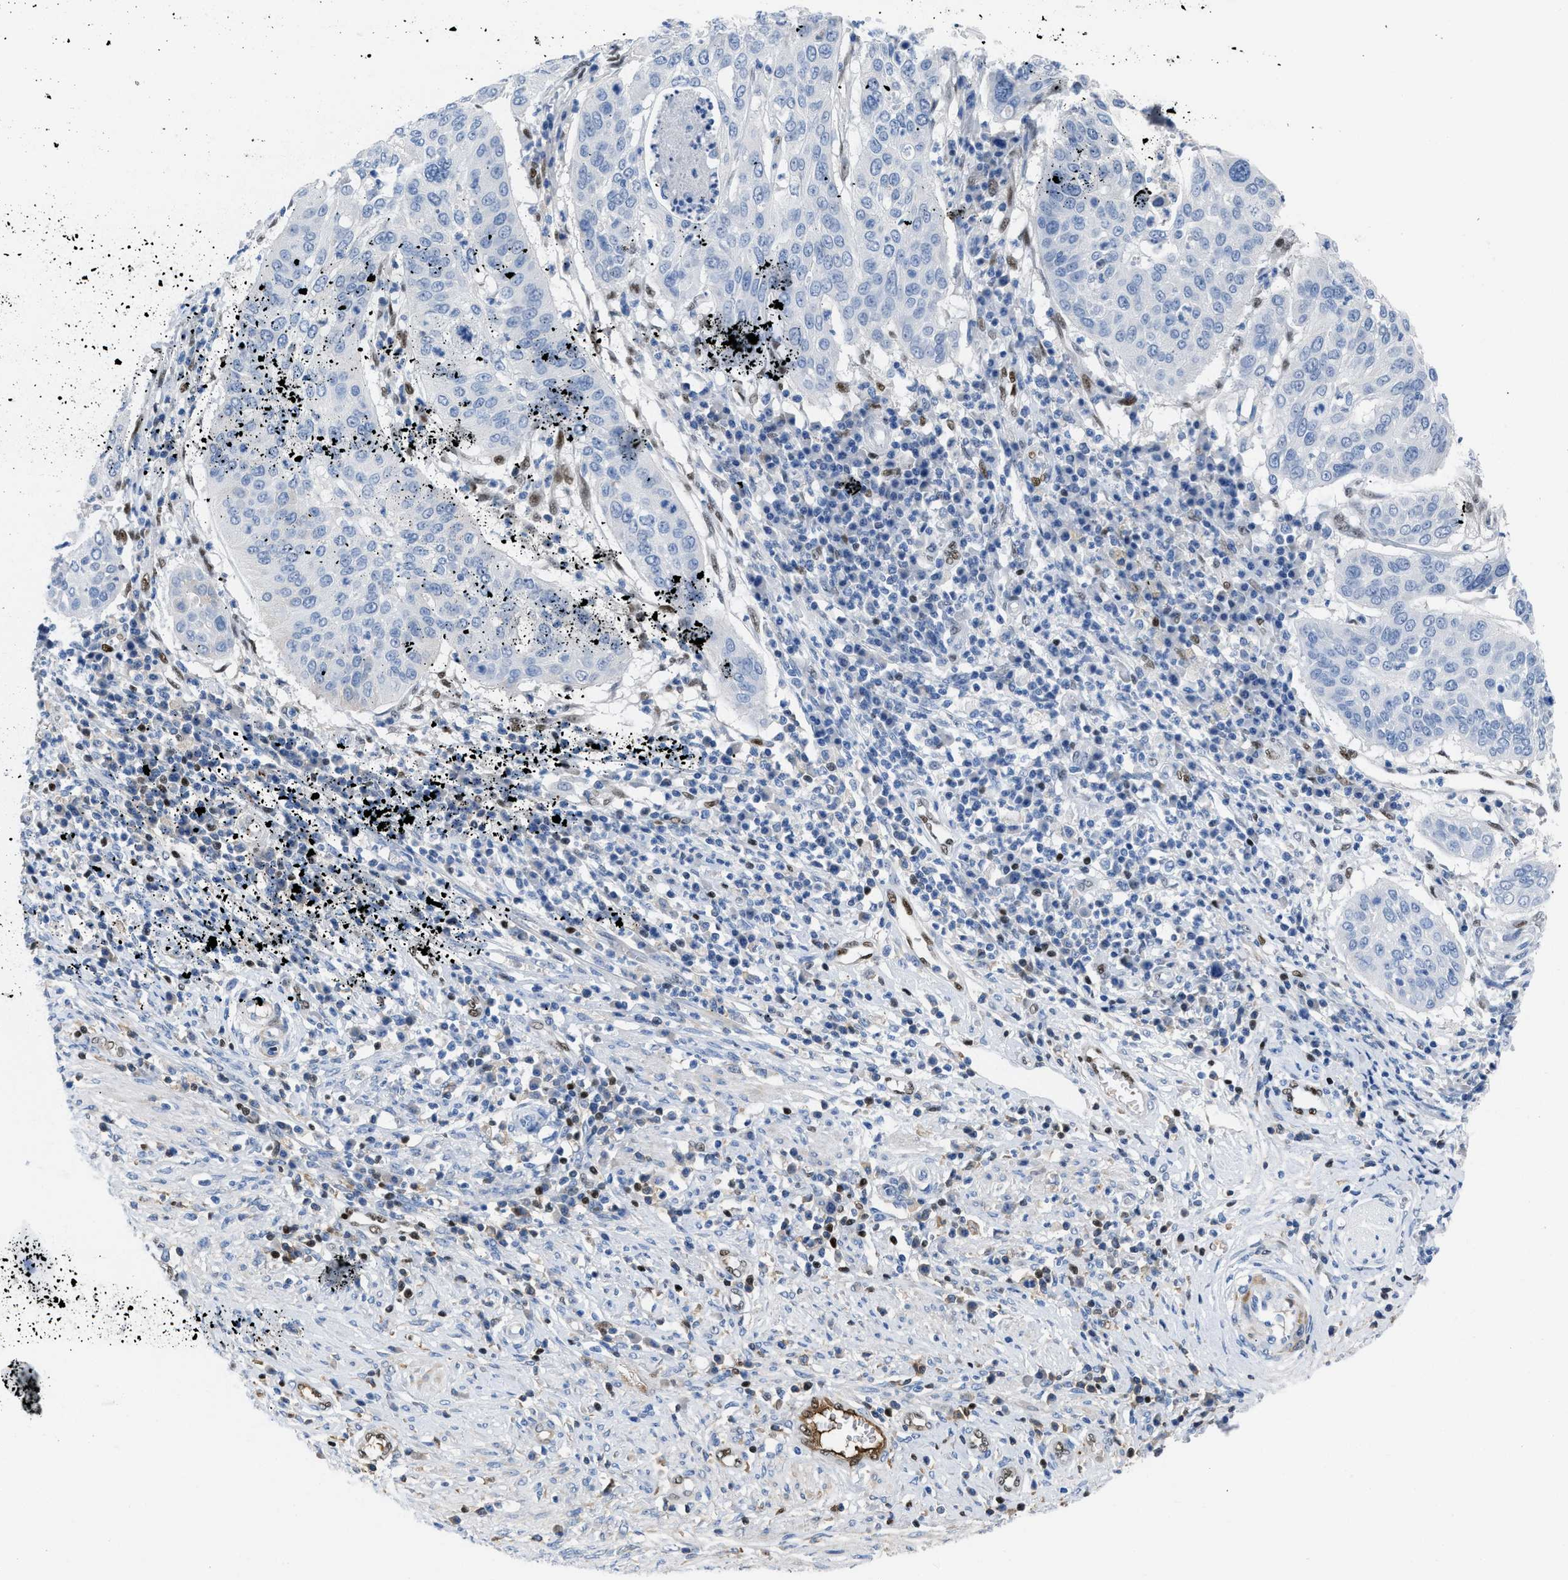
{"staining": {"intensity": "negative", "quantity": "none", "location": "none"}, "tissue": "cervical cancer", "cell_type": "Tumor cells", "image_type": "cancer", "snomed": [{"axis": "morphology", "description": "Normal tissue, NOS"}, {"axis": "morphology", "description": "Squamous cell carcinoma, NOS"}, {"axis": "topography", "description": "Cervix"}], "caption": "A histopathology image of human cervical squamous cell carcinoma is negative for staining in tumor cells.", "gene": "LEF1", "patient": {"sex": "female", "age": 39}}